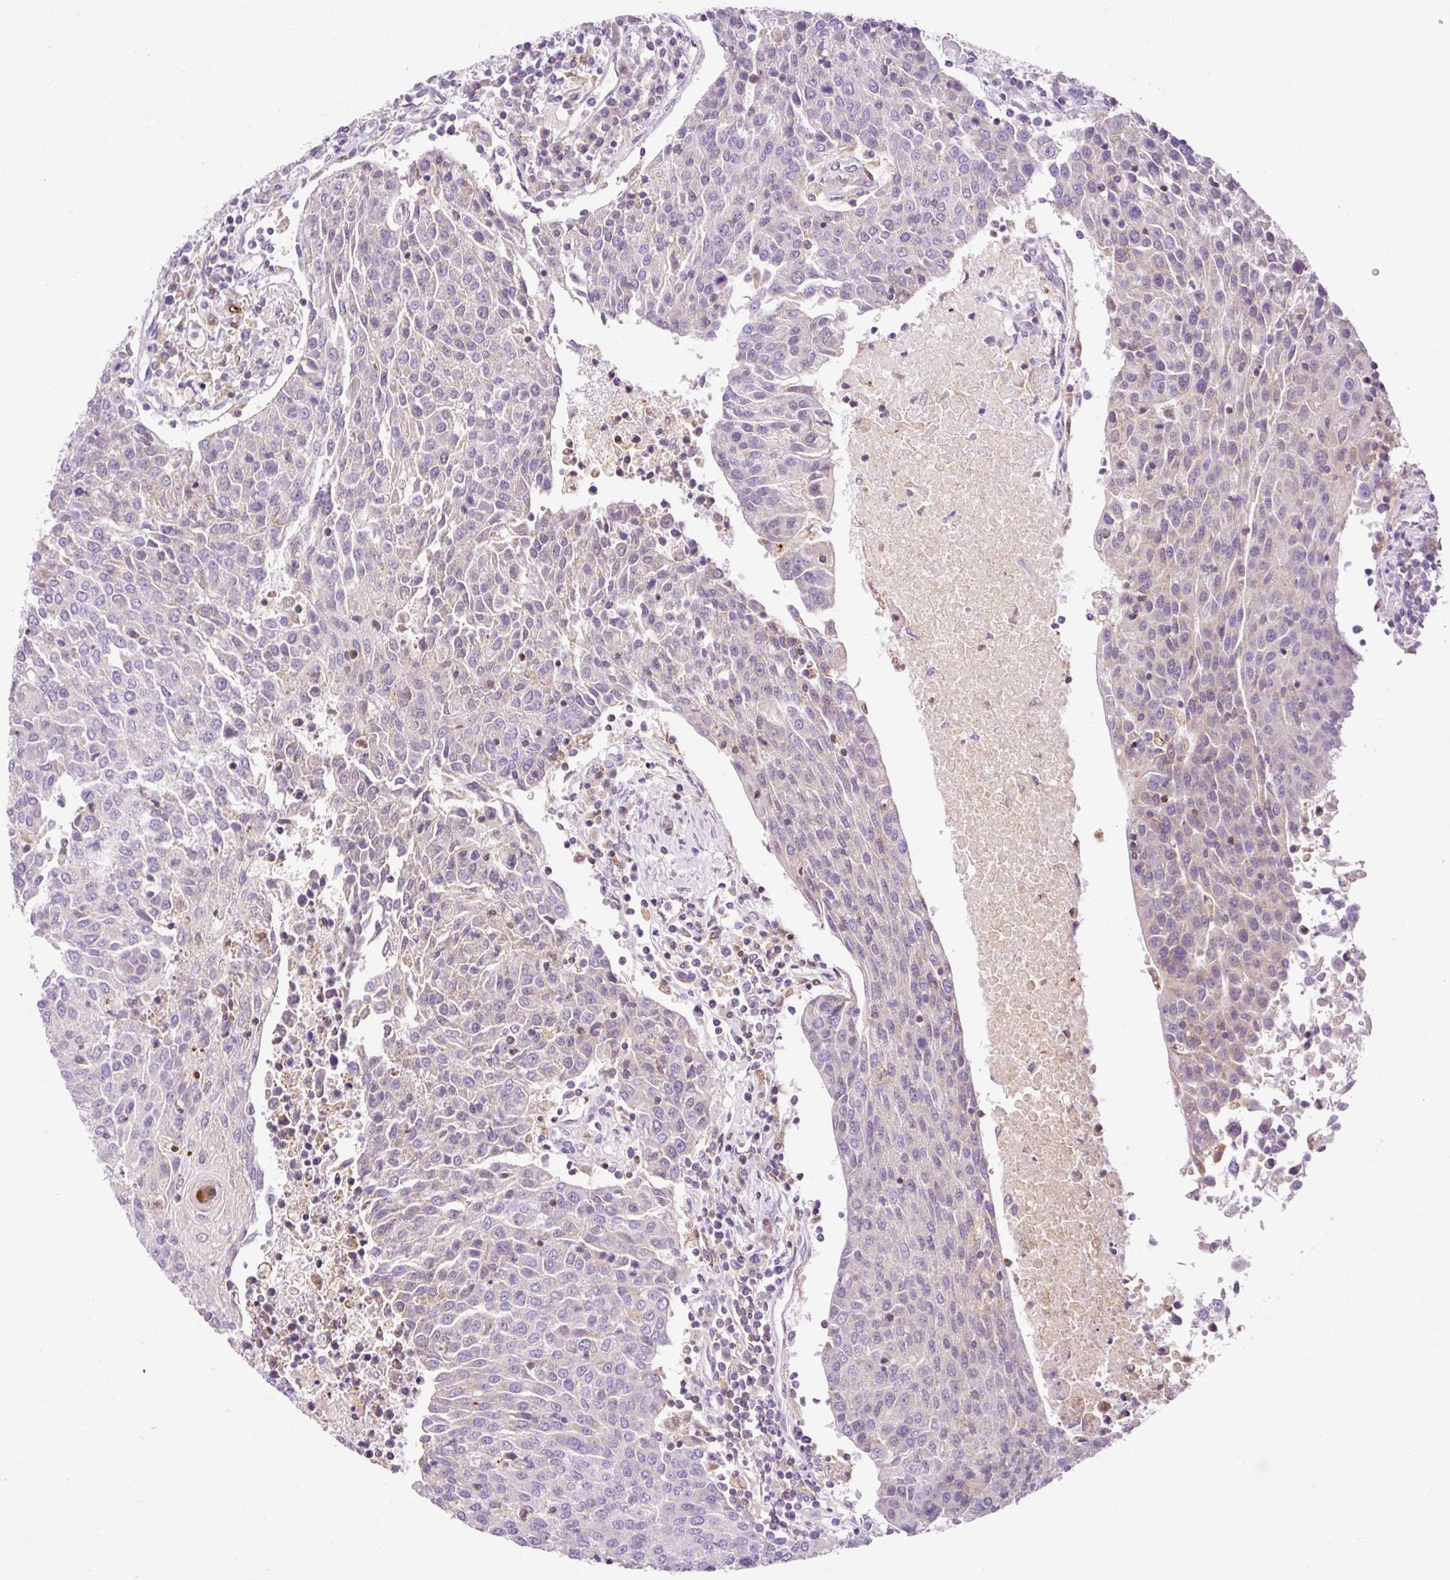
{"staining": {"intensity": "negative", "quantity": "none", "location": "none"}, "tissue": "urothelial cancer", "cell_type": "Tumor cells", "image_type": "cancer", "snomed": [{"axis": "morphology", "description": "Urothelial carcinoma, High grade"}, {"axis": "topography", "description": "Urinary bladder"}], "caption": "Tumor cells show no significant positivity in urothelial cancer.", "gene": "CD83", "patient": {"sex": "female", "age": 85}}